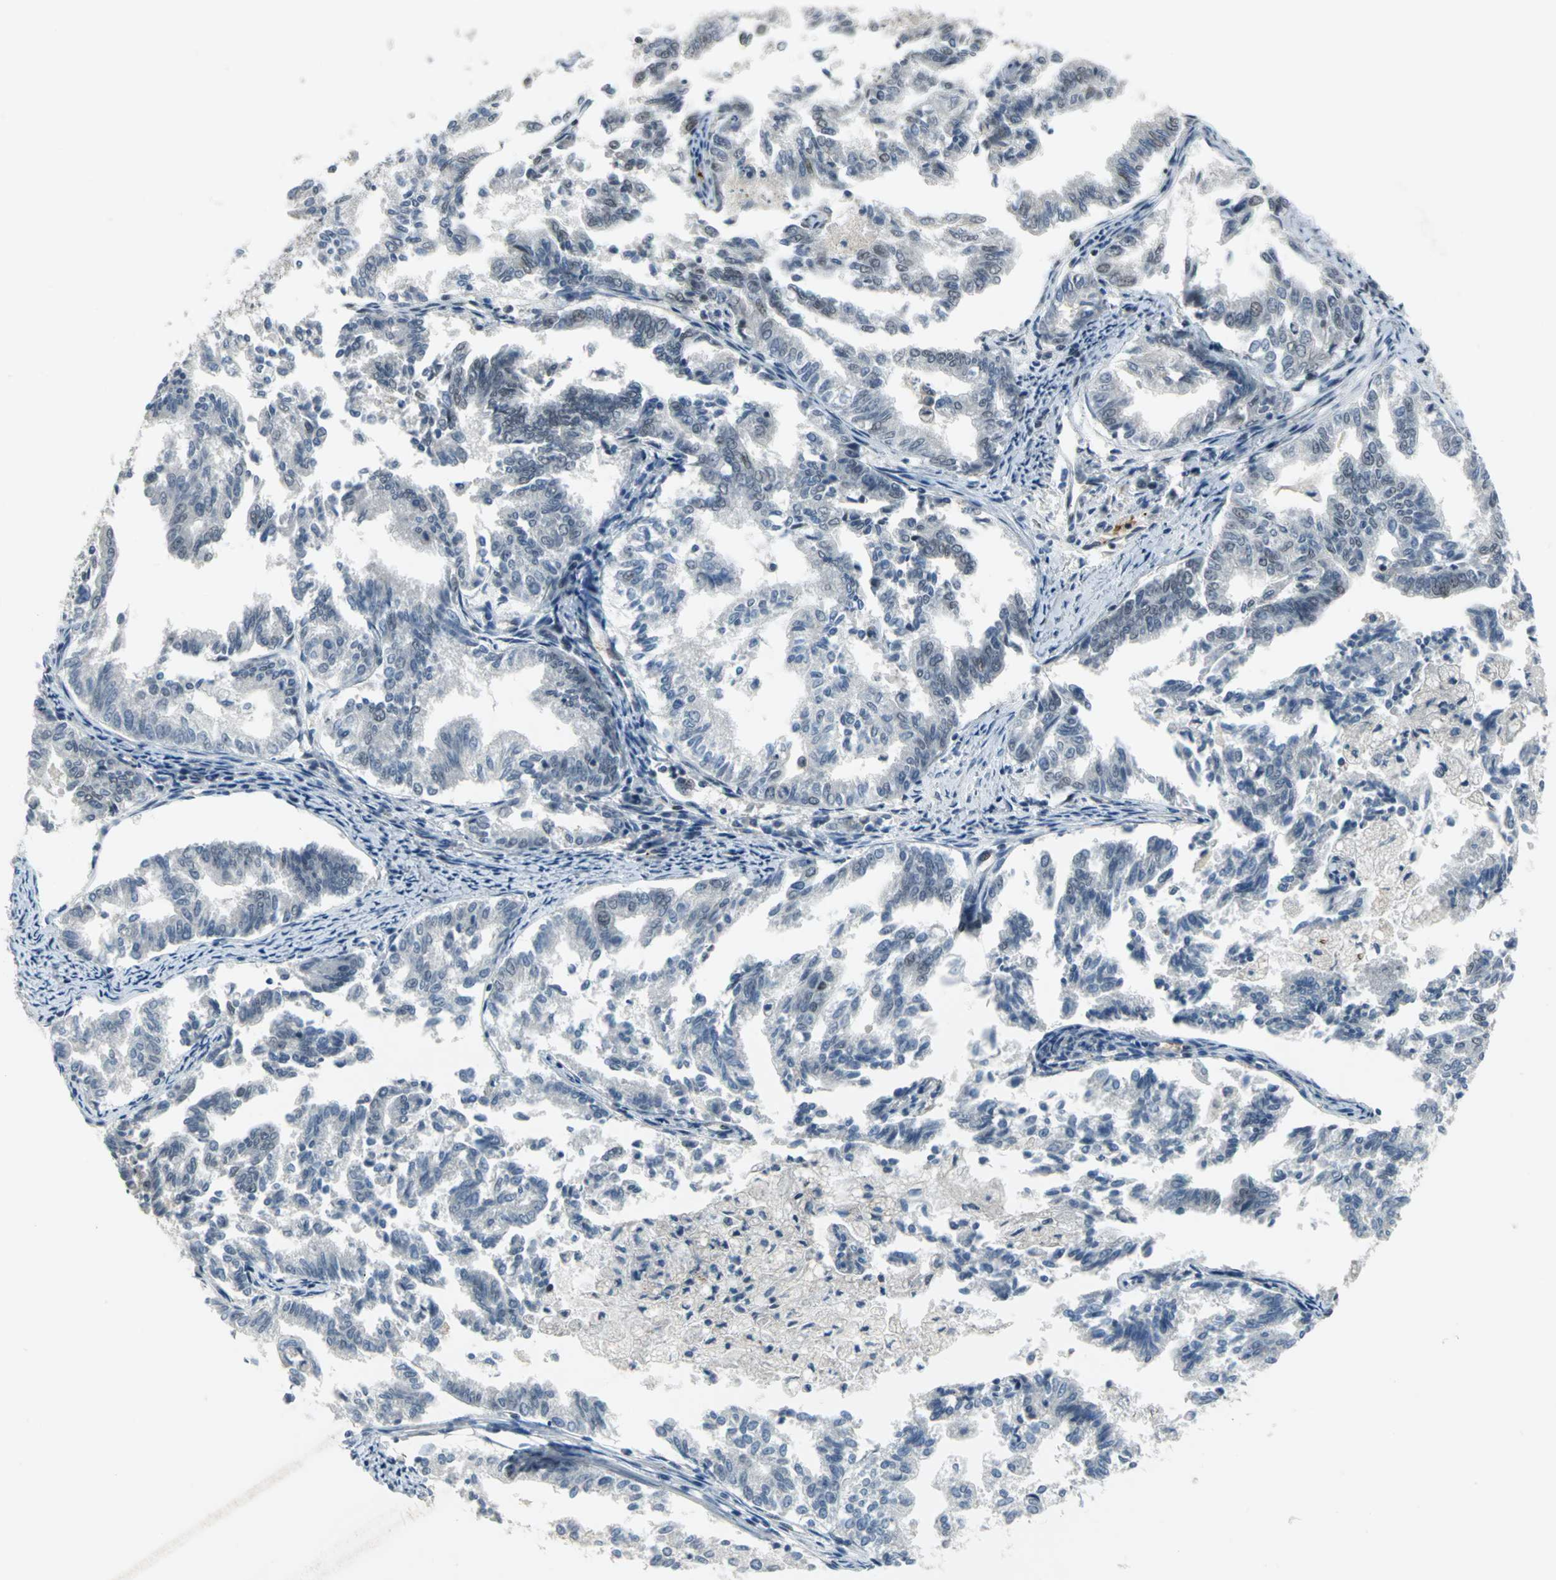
{"staining": {"intensity": "weak", "quantity": "<25%", "location": "nuclear"}, "tissue": "endometrial cancer", "cell_type": "Tumor cells", "image_type": "cancer", "snomed": [{"axis": "morphology", "description": "Adenocarcinoma, NOS"}, {"axis": "topography", "description": "Endometrium"}], "caption": "DAB (3,3'-diaminobenzidine) immunohistochemical staining of human endometrial cancer (adenocarcinoma) exhibits no significant staining in tumor cells.", "gene": "GLI3", "patient": {"sex": "female", "age": 79}}